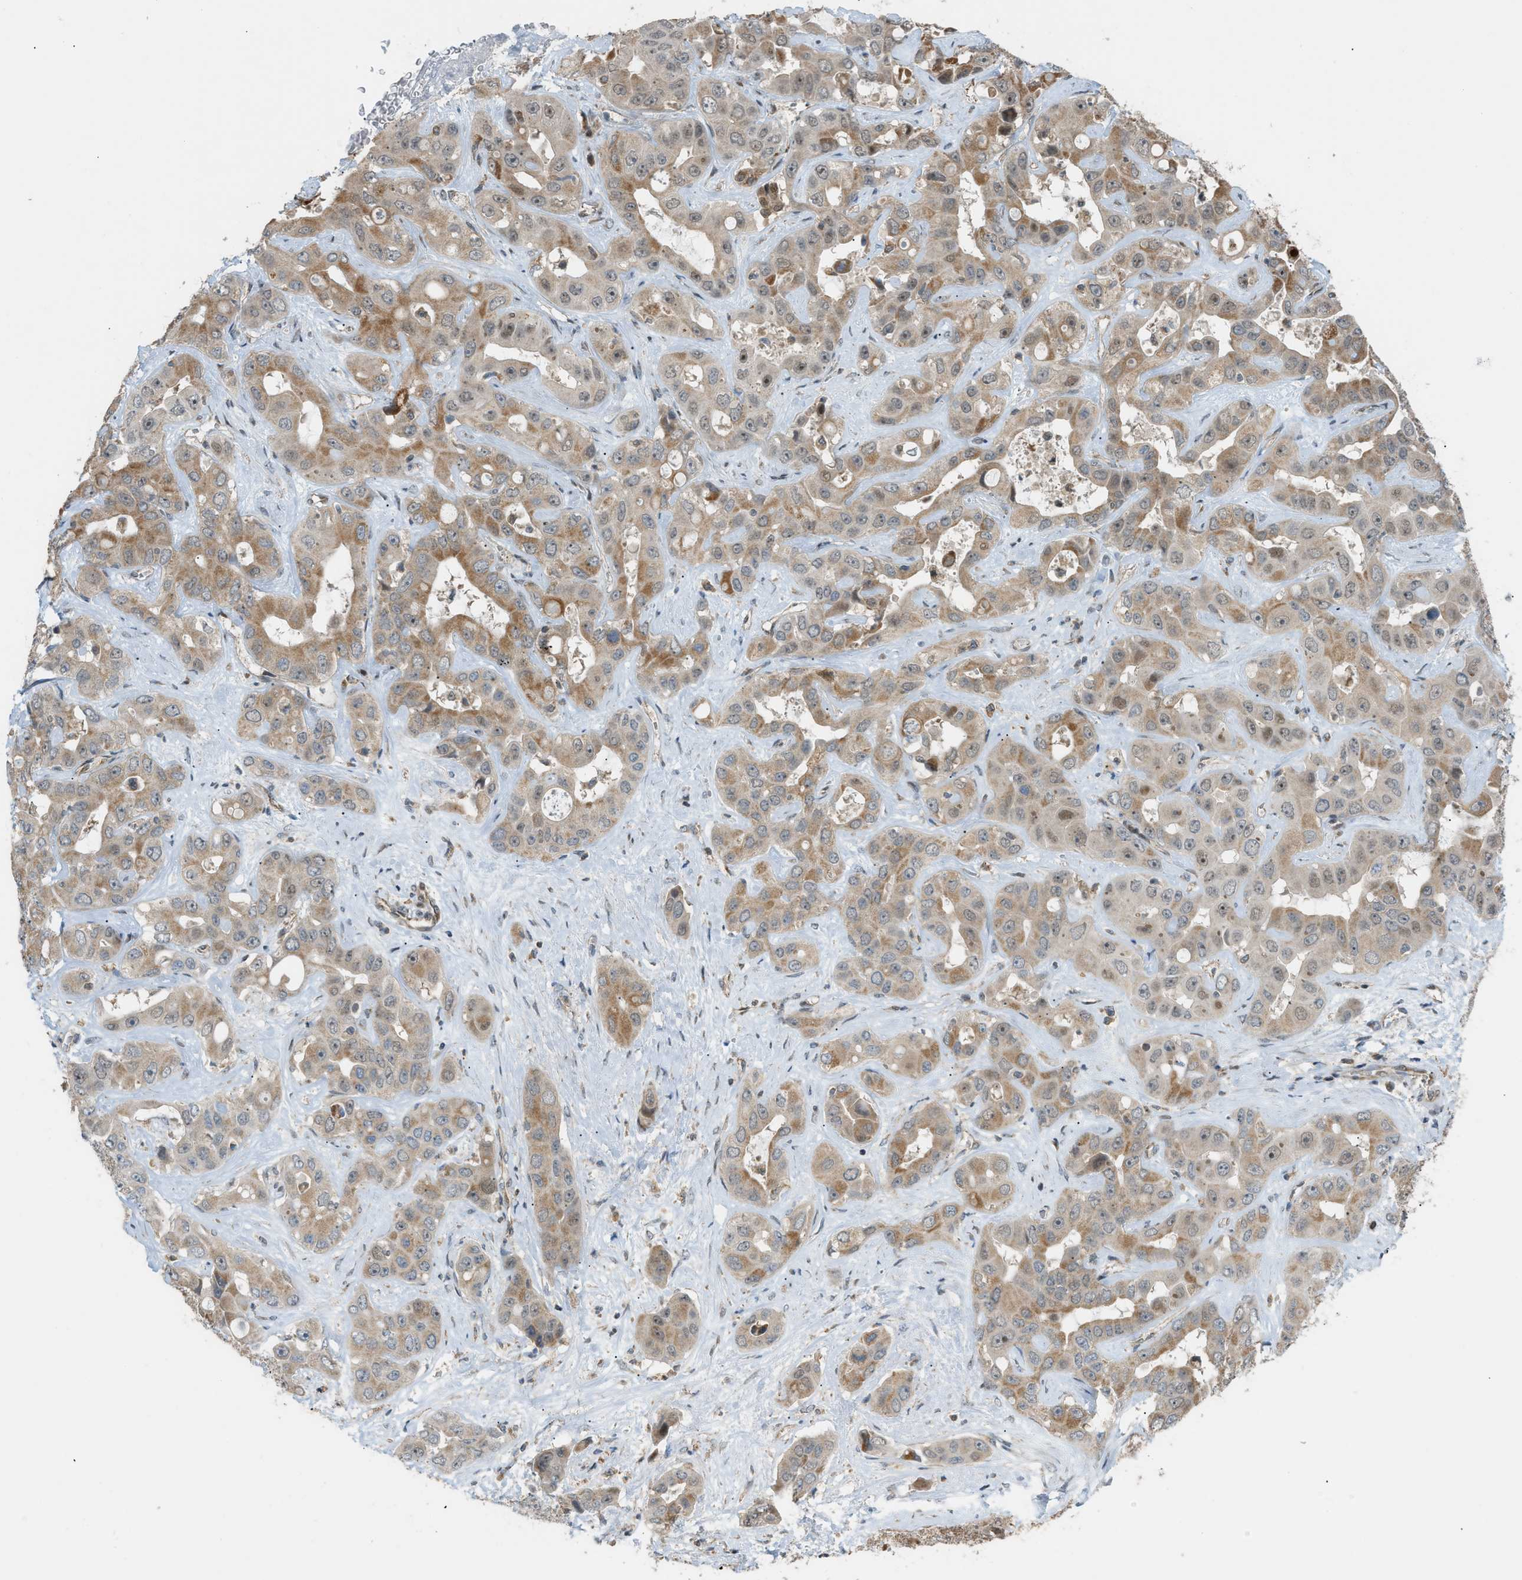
{"staining": {"intensity": "moderate", "quantity": ">75%", "location": "cytoplasmic/membranous"}, "tissue": "liver cancer", "cell_type": "Tumor cells", "image_type": "cancer", "snomed": [{"axis": "morphology", "description": "Cholangiocarcinoma"}, {"axis": "topography", "description": "Liver"}], "caption": "Protein expression analysis of cholangiocarcinoma (liver) displays moderate cytoplasmic/membranous staining in approximately >75% of tumor cells.", "gene": "CCDC186", "patient": {"sex": "female", "age": 52}}